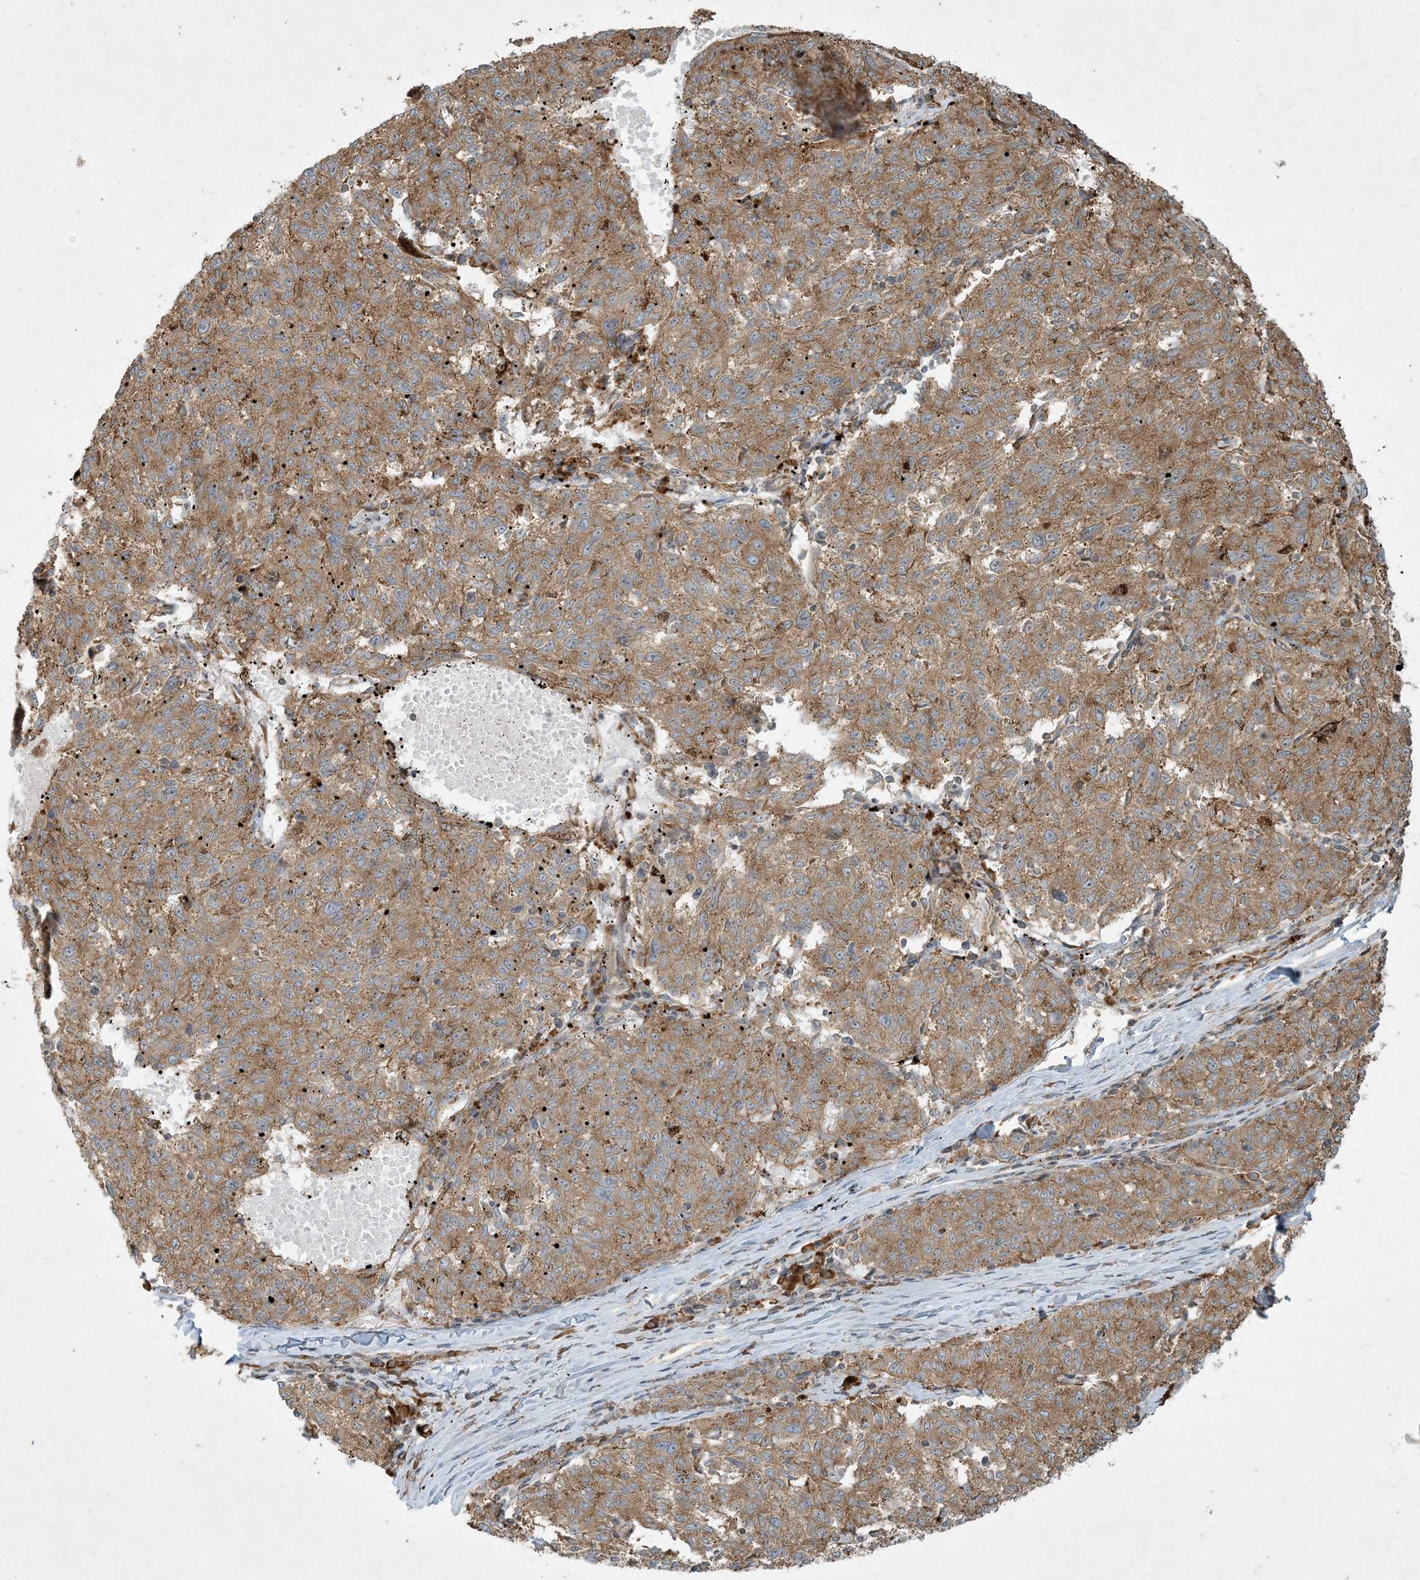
{"staining": {"intensity": "moderate", "quantity": ">75%", "location": "cytoplasmic/membranous"}, "tissue": "melanoma", "cell_type": "Tumor cells", "image_type": "cancer", "snomed": [{"axis": "morphology", "description": "Malignant melanoma, NOS"}, {"axis": "topography", "description": "Skin"}], "caption": "Melanoma stained with a protein marker shows moderate staining in tumor cells.", "gene": "COMMD8", "patient": {"sex": "female", "age": 72}}